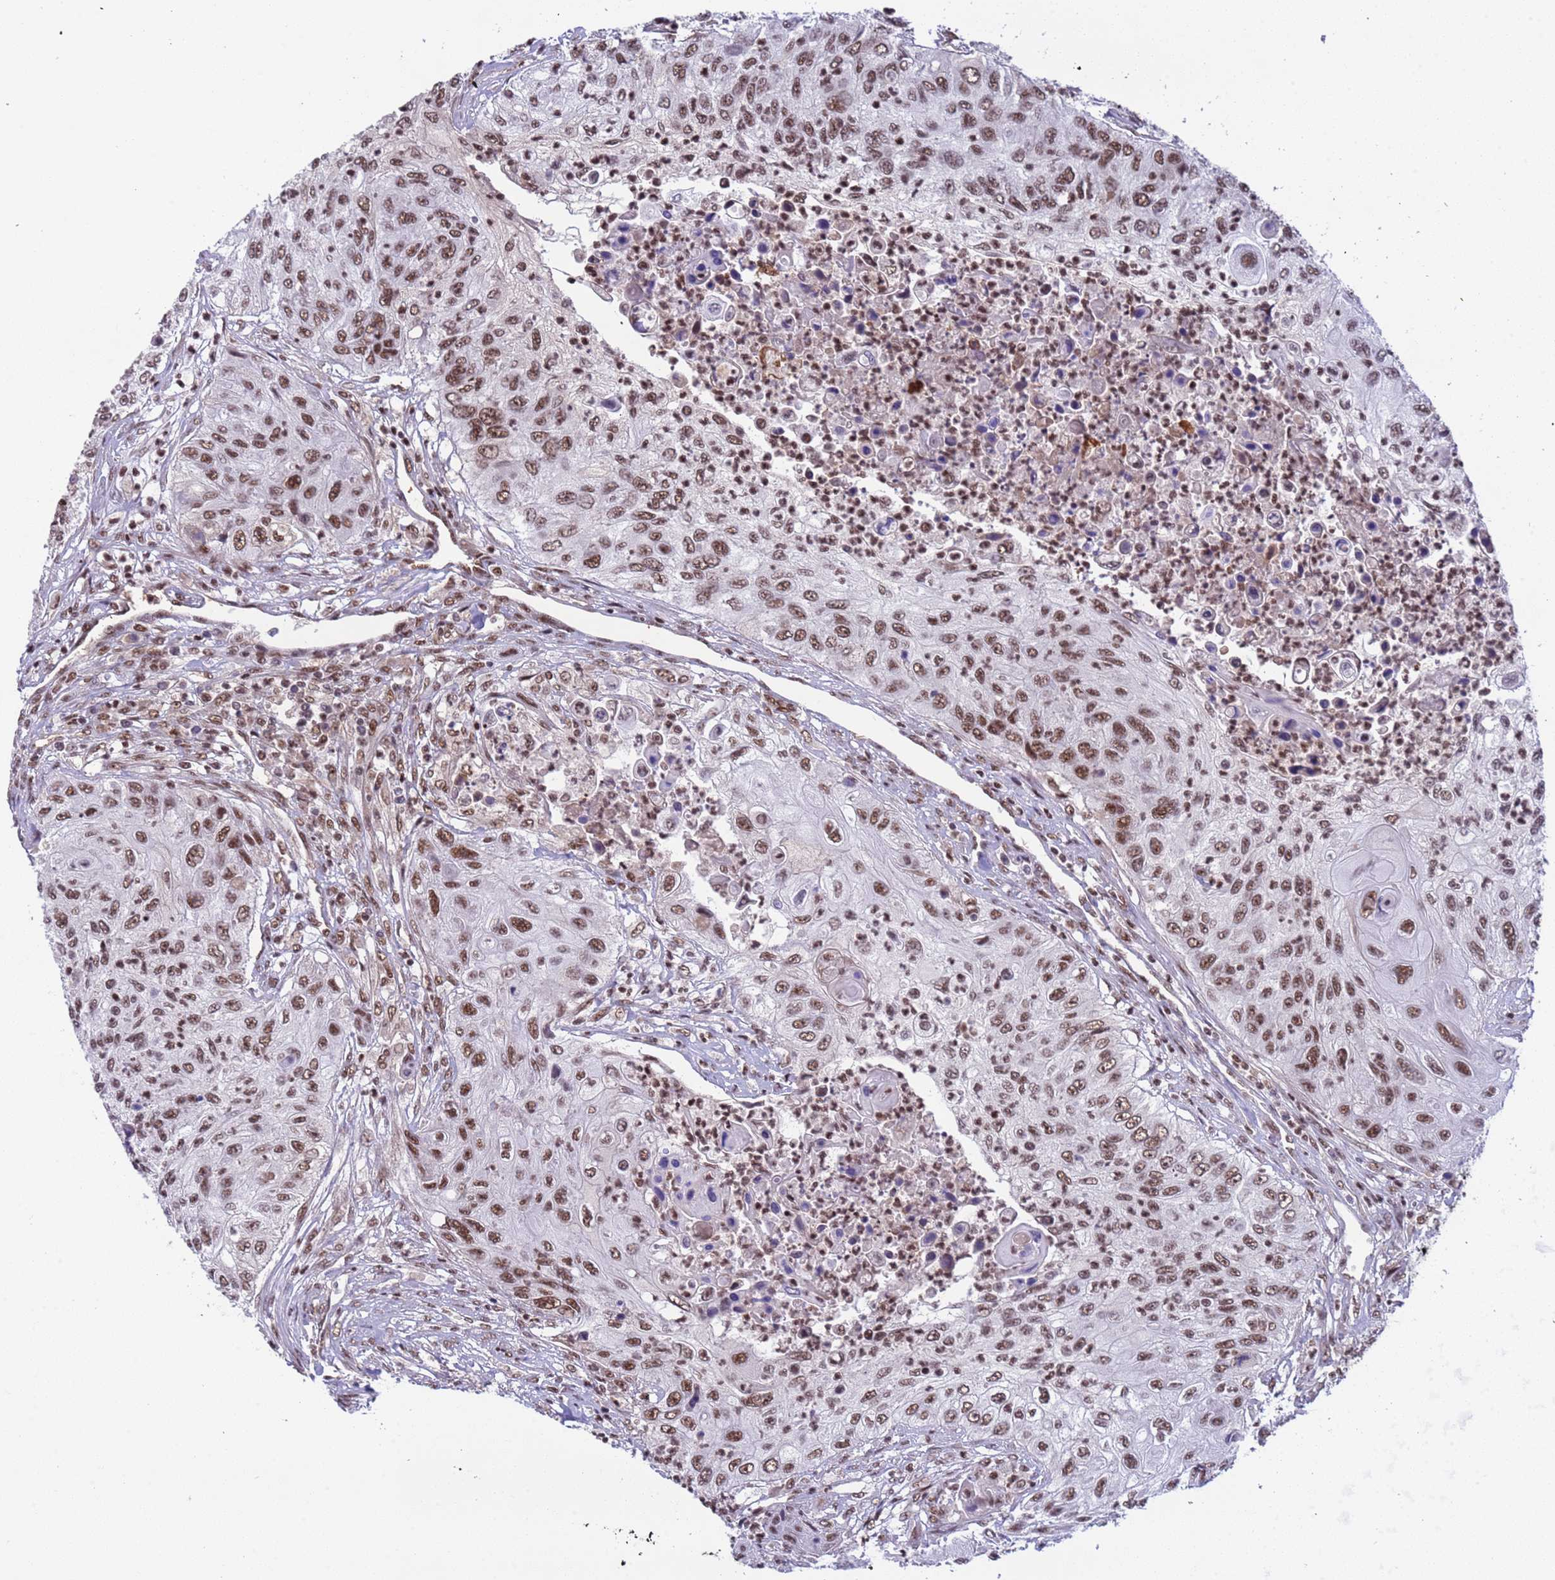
{"staining": {"intensity": "moderate", "quantity": ">75%", "location": "nuclear"}, "tissue": "urothelial cancer", "cell_type": "Tumor cells", "image_type": "cancer", "snomed": [{"axis": "morphology", "description": "Urothelial carcinoma, High grade"}, {"axis": "topography", "description": "Urinary bladder"}], "caption": "Immunohistochemical staining of human urothelial cancer exhibits medium levels of moderate nuclear expression in approximately >75% of tumor cells.", "gene": "SRRT", "patient": {"sex": "female", "age": 60}}